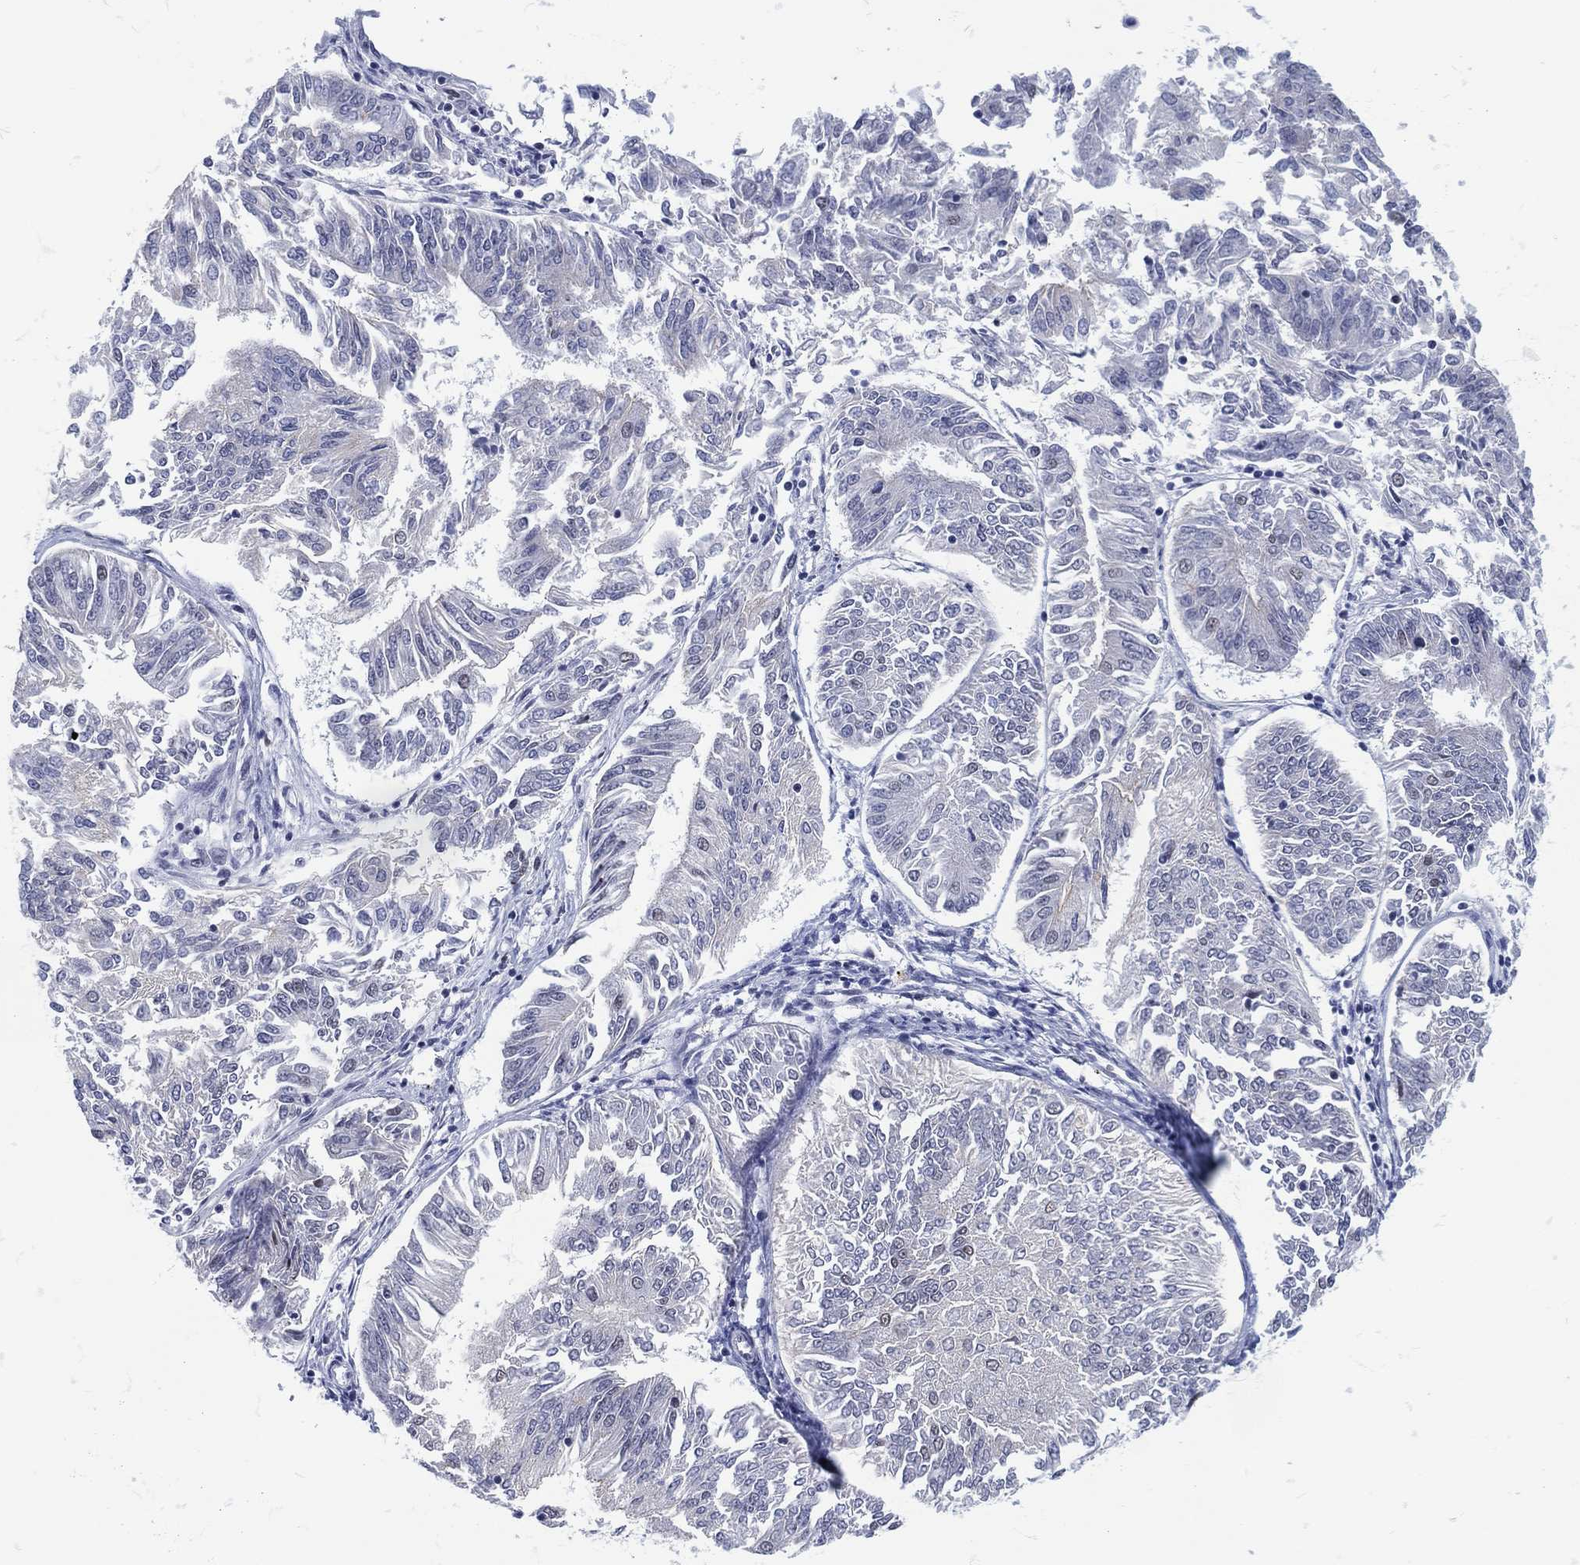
{"staining": {"intensity": "negative", "quantity": "none", "location": "none"}, "tissue": "endometrial cancer", "cell_type": "Tumor cells", "image_type": "cancer", "snomed": [{"axis": "morphology", "description": "Adenocarcinoma, NOS"}, {"axis": "topography", "description": "Endometrium"}], "caption": "A micrograph of endometrial cancer stained for a protein demonstrates no brown staining in tumor cells. (DAB (3,3'-diaminobenzidine) immunohistochemistry visualized using brightfield microscopy, high magnification).", "gene": "MAPK8IP1", "patient": {"sex": "female", "age": 58}}